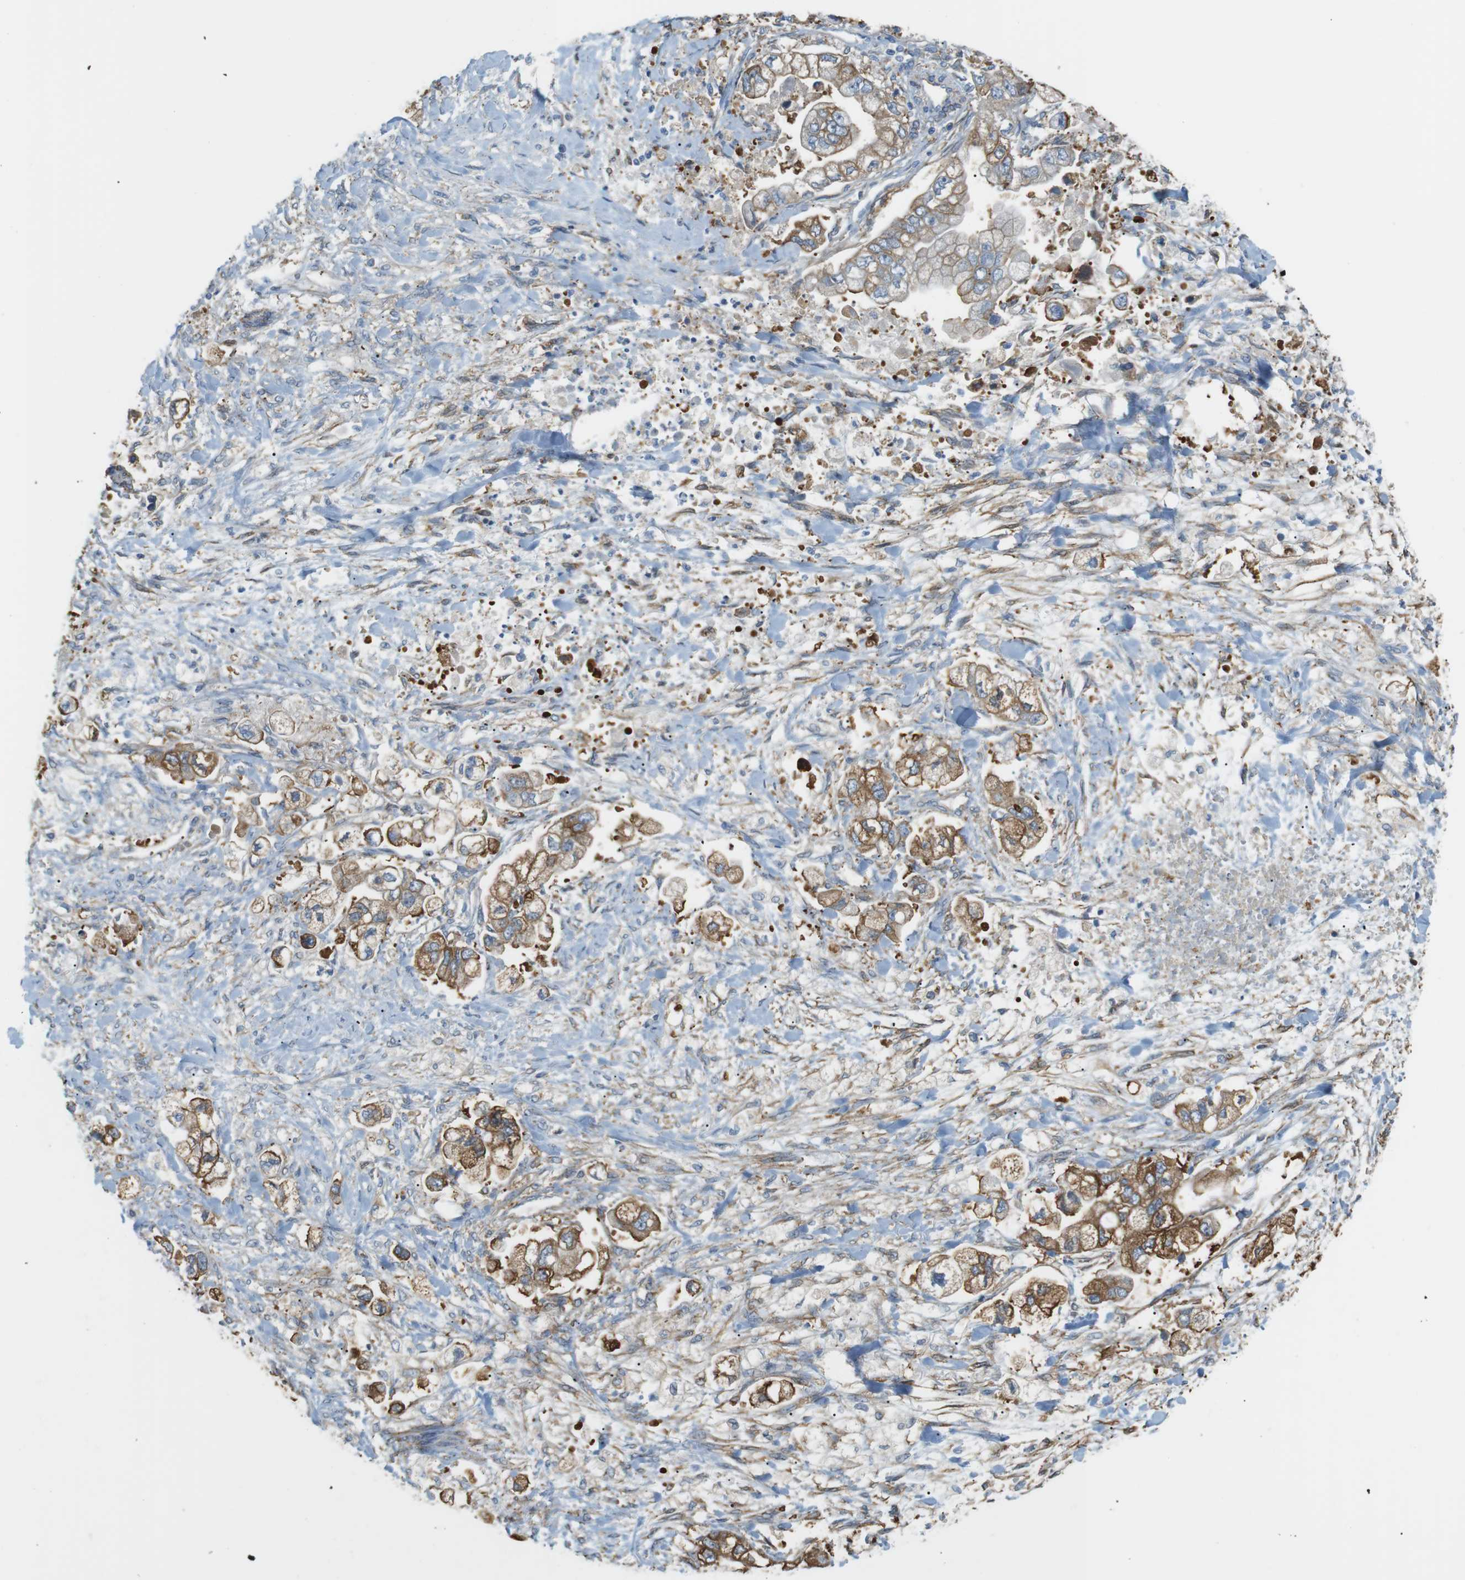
{"staining": {"intensity": "moderate", "quantity": ">75%", "location": "cytoplasmic/membranous"}, "tissue": "stomach cancer", "cell_type": "Tumor cells", "image_type": "cancer", "snomed": [{"axis": "morphology", "description": "Normal tissue, NOS"}, {"axis": "morphology", "description": "Adenocarcinoma, NOS"}, {"axis": "topography", "description": "Stomach"}], "caption": "An immunohistochemistry micrograph of tumor tissue is shown. Protein staining in brown labels moderate cytoplasmic/membranous positivity in stomach cancer within tumor cells.", "gene": "PEPD", "patient": {"sex": "male", "age": 62}}